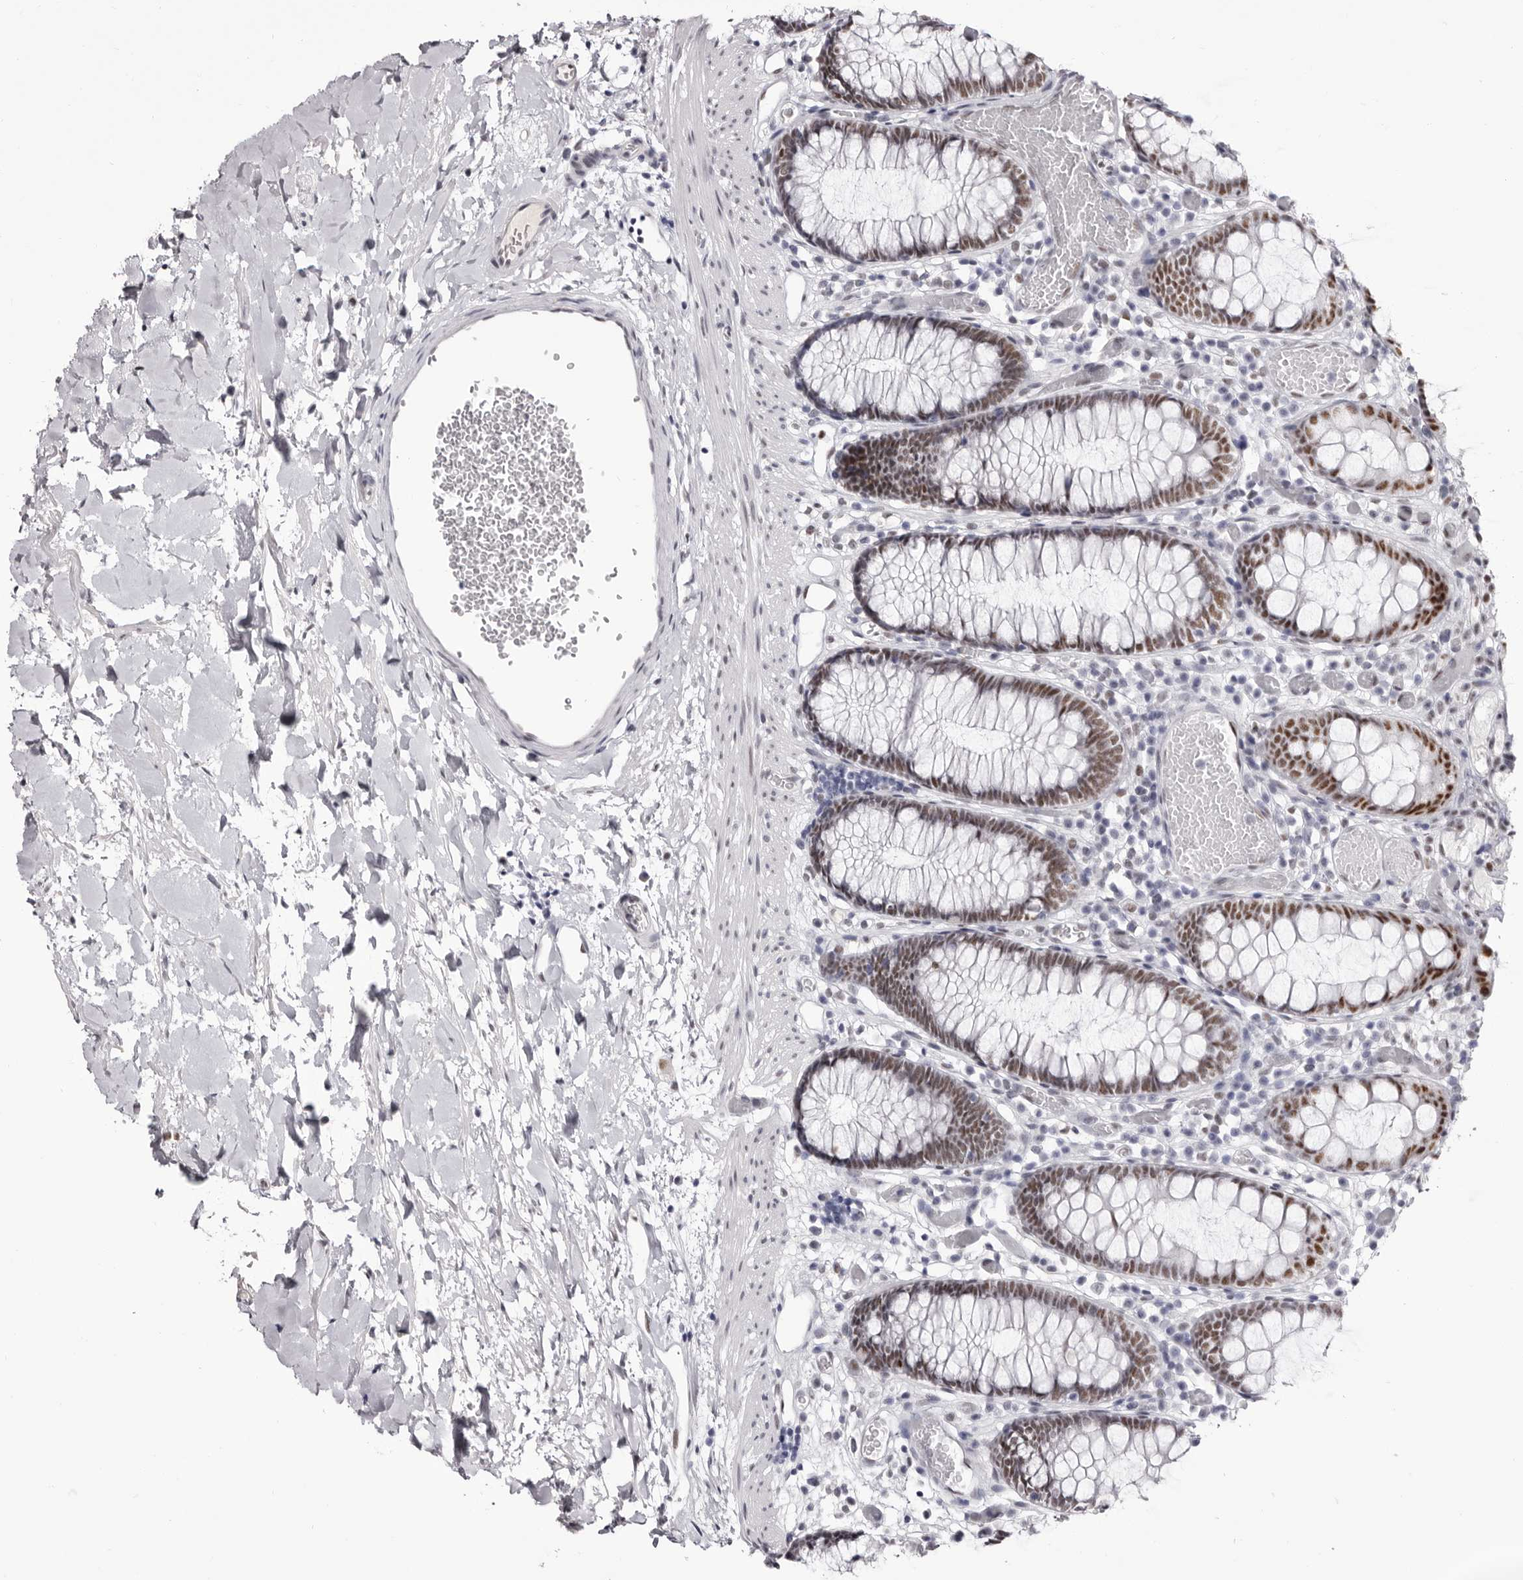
{"staining": {"intensity": "negative", "quantity": "none", "location": "none"}, "tissue": "colon", "cell_type": "Endothelial cells", "image_type": "normal", "snomed": [{"axis": "morphology", "description": "Normal tissue, NOS"}, {"axis": "topography", "description": "Colon"}], "caption": "Immunohistochemistry (IHC) micrograph of normal colon: colon stained with DAB demonstrates no significant protein positivity in endothelial cells.", "gene": "ZNF326", "patient": {"sex": "male", "age": 14}}